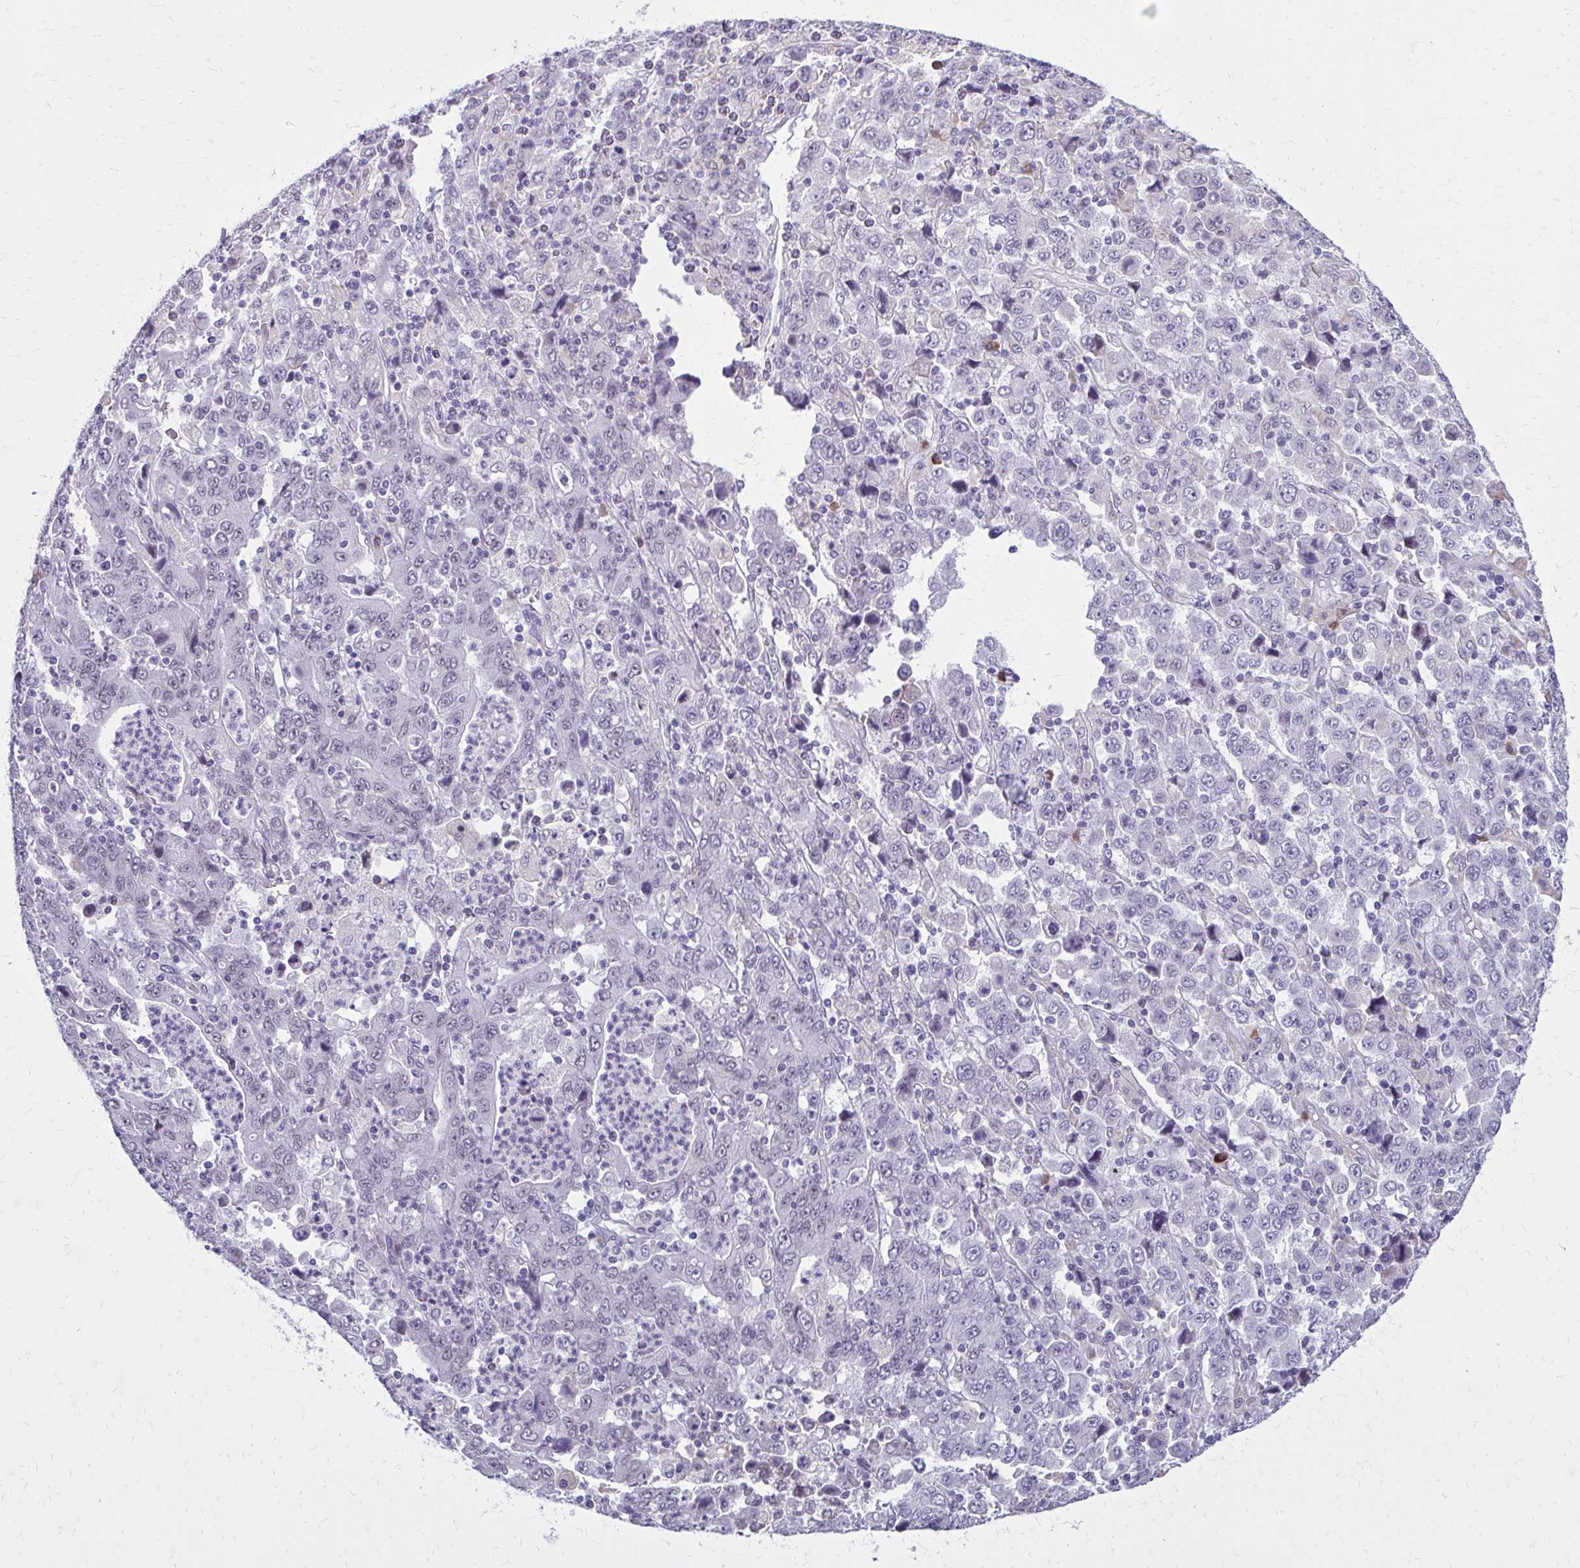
{"staining": {"intensity": "negative", "quantity": "none", "location": "none"}, "tissue": "stomach cancer", "cell_type": "Tumor cells", "image_type": "cancer", "snomed": [{"axis": "morphology", "description": "Adenocarcinoma, NOS"}, {"axis": "topography", "description": "Stomach, upper"}], "caption": "Stomach cancer was stained to show a protein in brown. There is no significant positivity in tumor cells.", "gene": "PROSER1", "patient": {"sex": "male", "age": 69}}